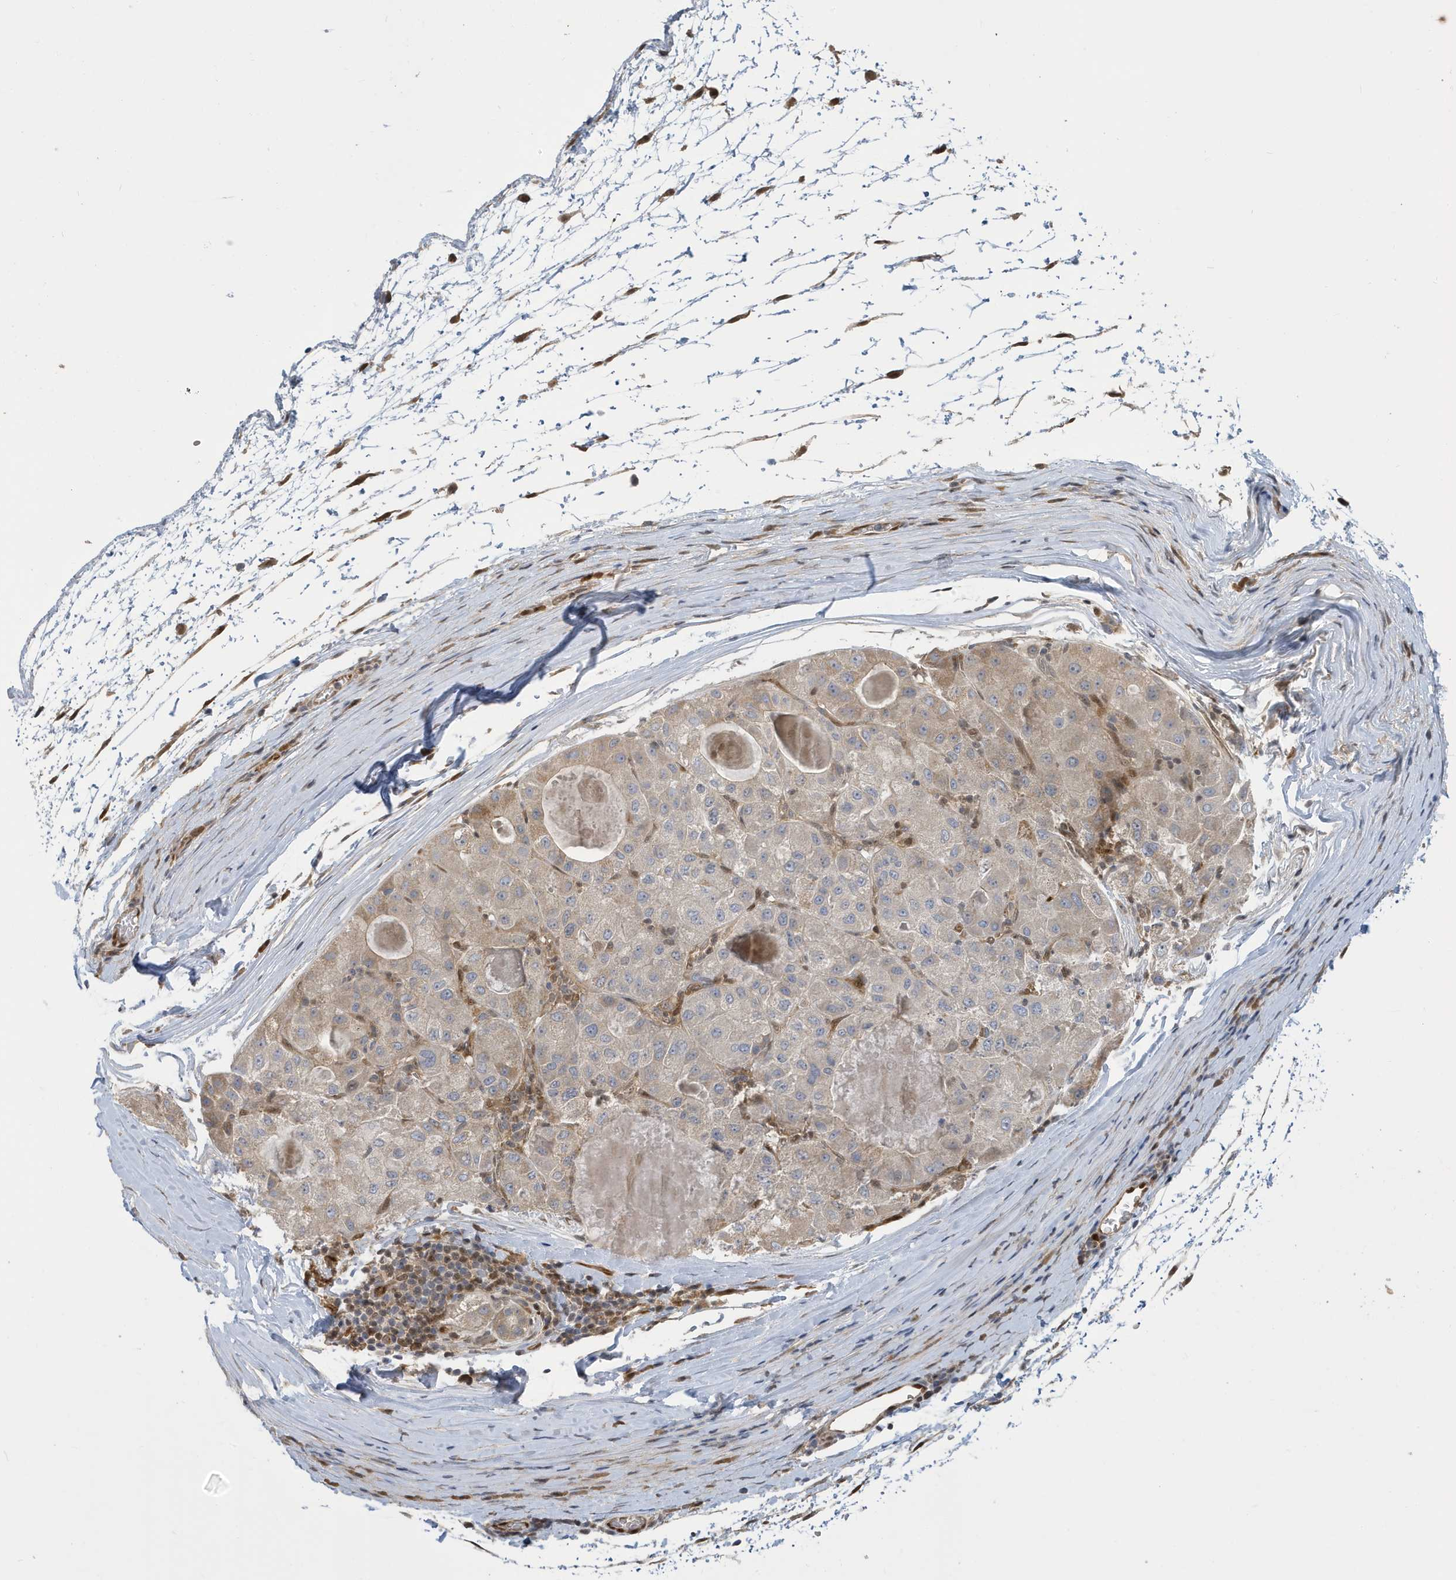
{"staining": {"intensity": "weak", "quantity": ">75%", "location": "cytoplasmic/membranous"}, "tissue": "liver cancer", "cell_type": "Tumor cells", "image_type": "cancer", "snomed": [{"axis": "morphology", "description": "Carcinoma, Hepatocellular, NOS"}, {"axis": "topography", "description": "Liver"}], "caption": "Immunohistochemical staining of human liver hepatocellular carcinoma reveals low levels of weak cytoplasmic/membranous positivity in approximately >75% of tumor cells.", "gene": "NCOA7", "patient": {"sex": "male", "age": 80}}